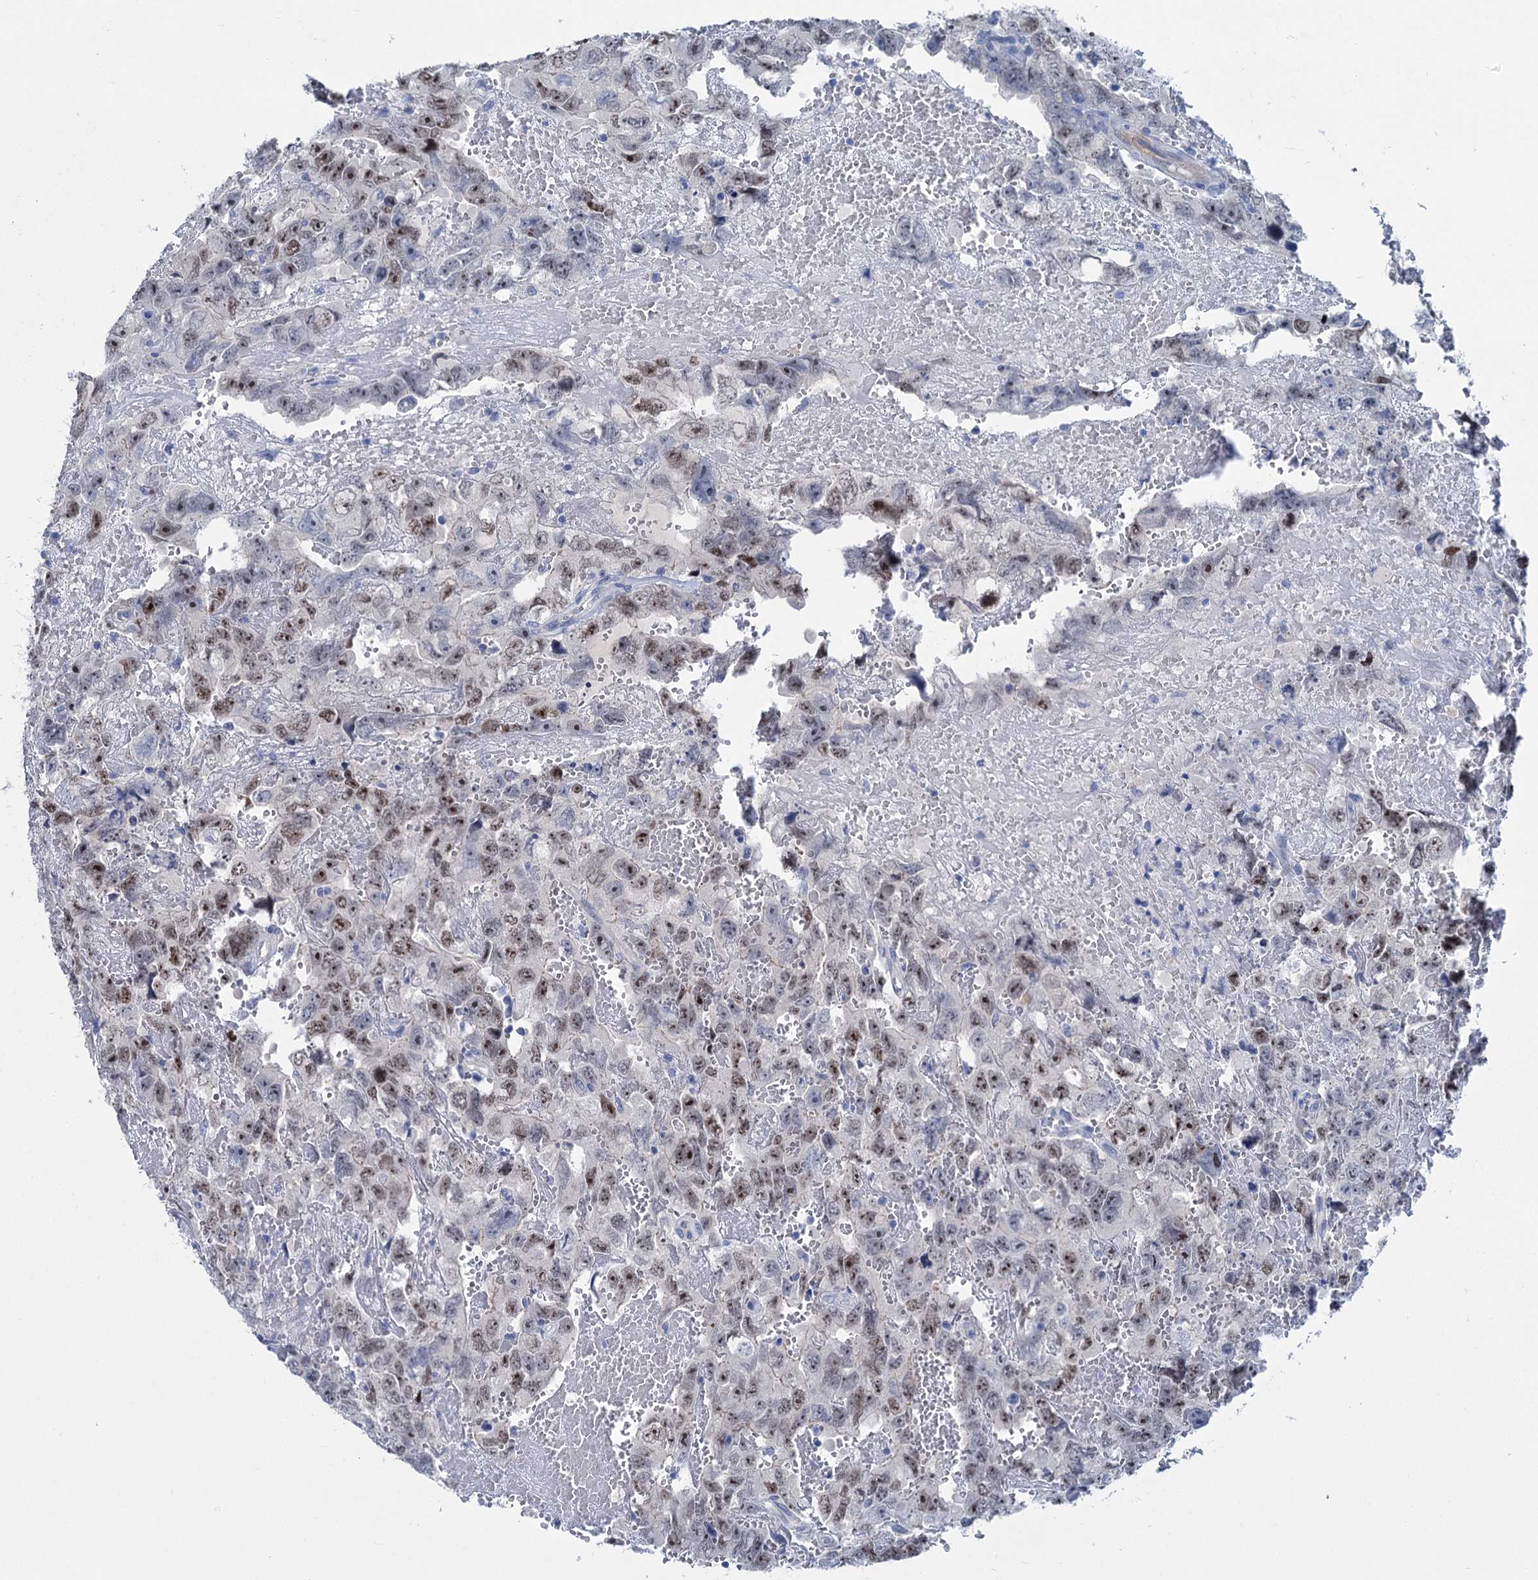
{"staining": {"intensity": "moderate", "quantity": ">75%", "location": "nuclear"}, "tissue": "testis cancer", "cell_type": "Tumor cells", "image_type": "cancer", "snomed": [{"axis": "morphology", "description": "Carcinoma, Embryonal, NOS"}, {"axis": "topography", "description": "Testis"}], "caption": "Testis cancer (embryonal carcinoma) stained for a protein displays moderate nuclear positivity in tumor cells.", "gene": "CHDH", "patient": {"sex": "male", "age": 45}}